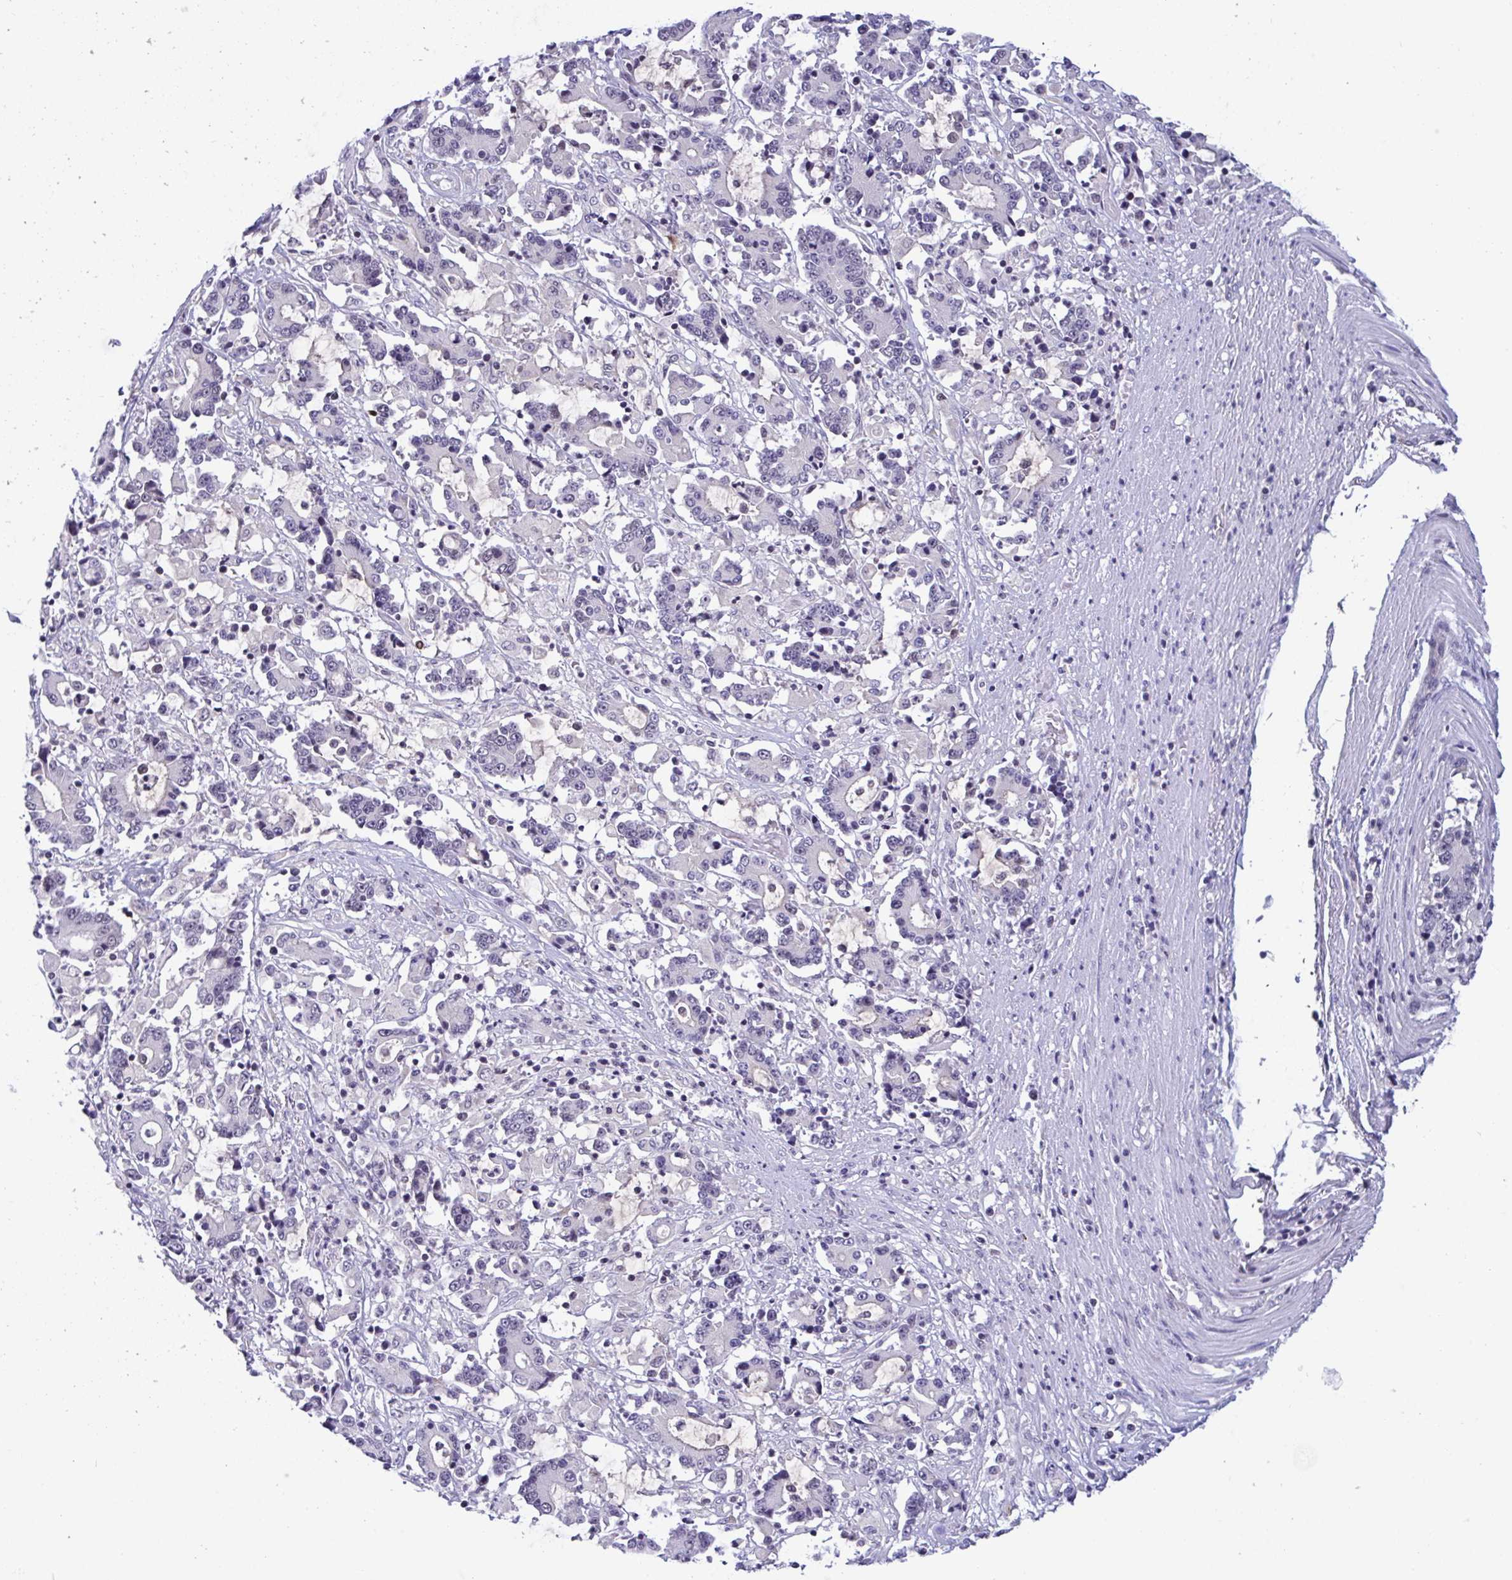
{"staining": {"intensity": "negative", "quantity": "none", "location": "none"}, "tissue": "stomach cancer", "cell_type": "Tumor cells", "image_type": "cancer", "snomed": [{"axis": "morphology", "description": "Adenocarcinoma, NOS"}, {"axis": "topography", "description": "Stomach, upper"}], "caption": "The IHC photomicrograph has no significant staining in tumor cells of stomach adenocarcinoma tissue.", "gene": "SNX11", "patient": {"sex": "male", "age": 68}}